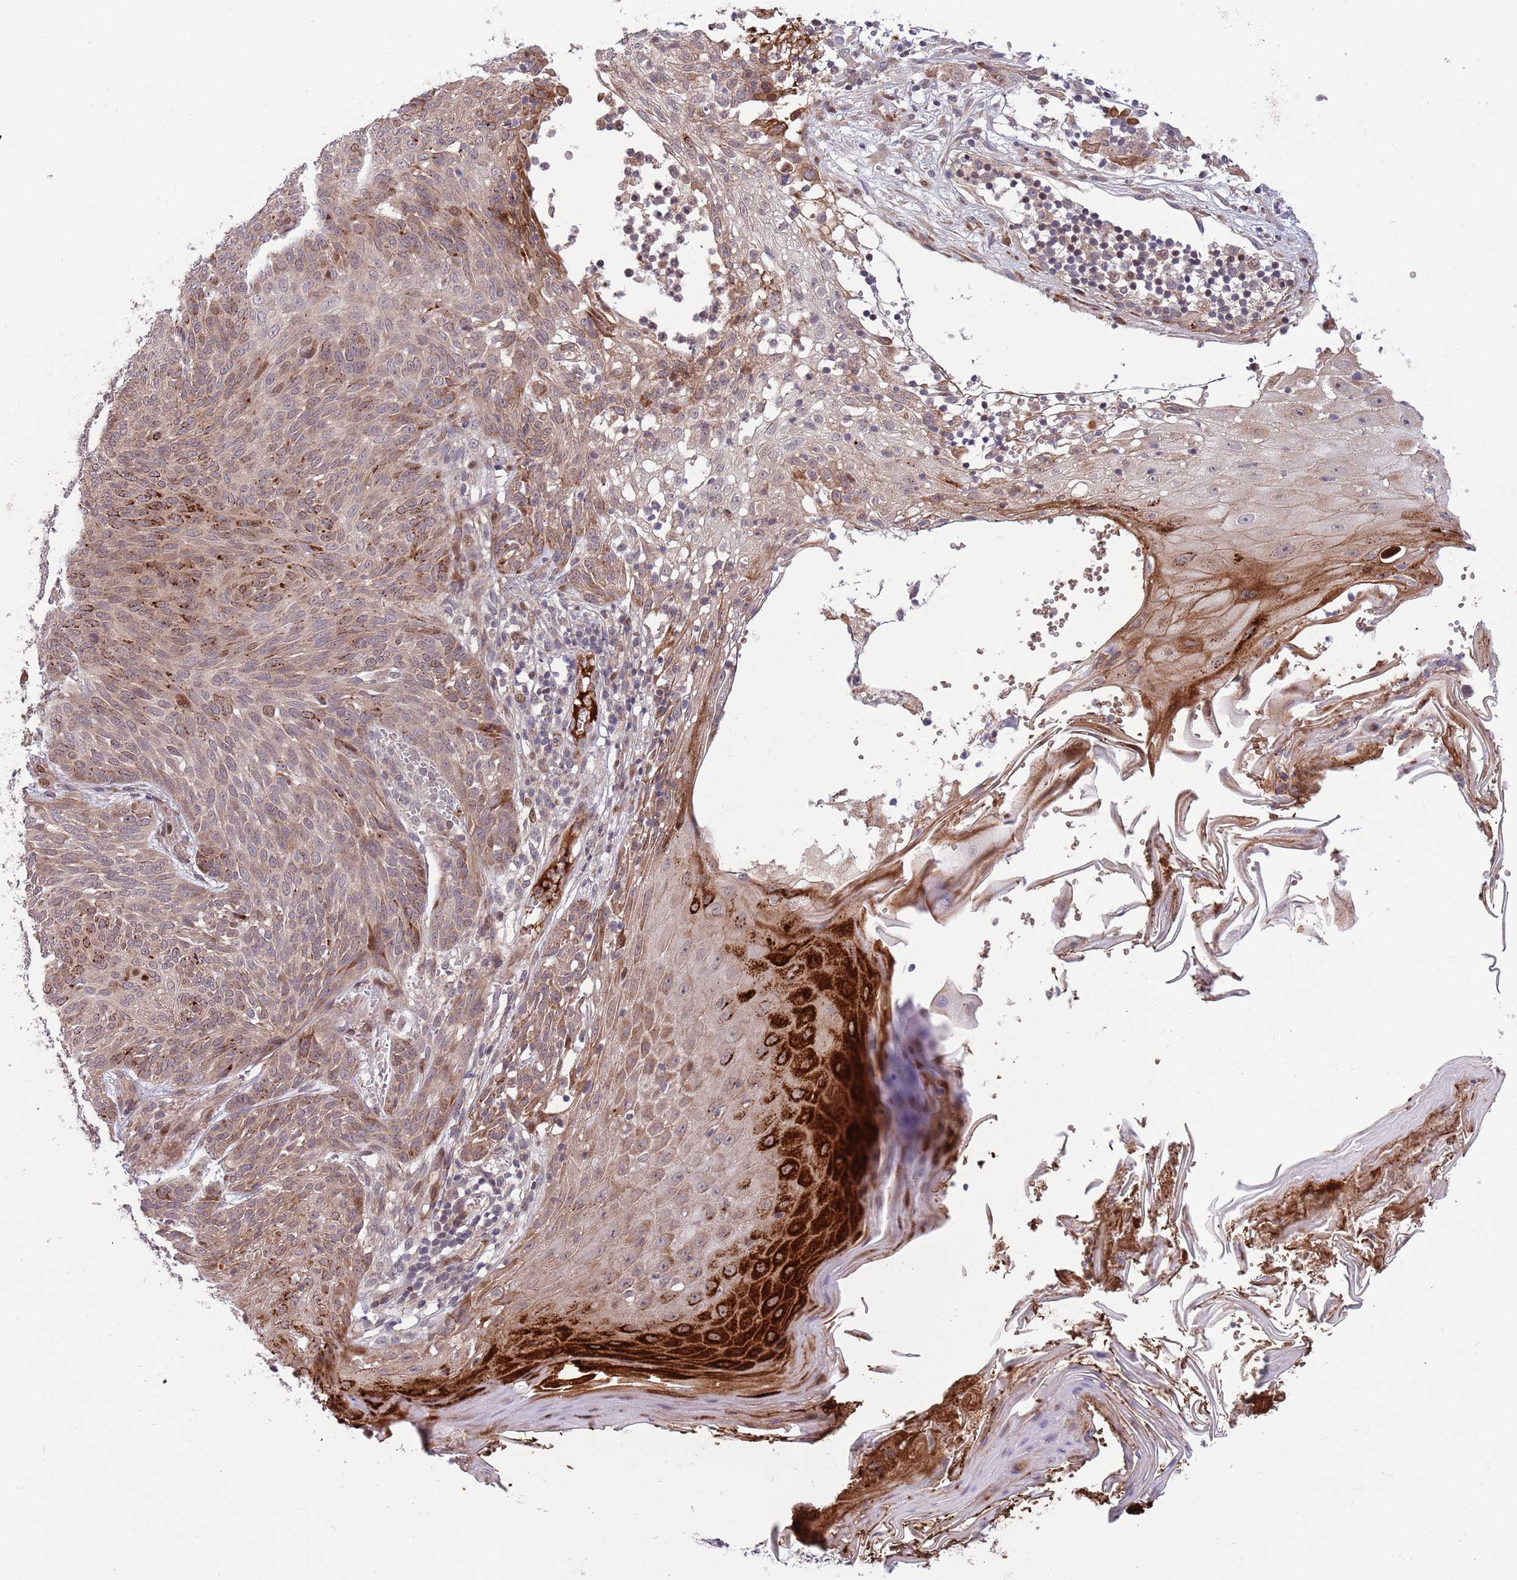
{"staining": {"intensity": "moderate", "quantity": "25%-75%", "location": "cytoplasmic/membranous"}, "tissue": "skin cancer", "cell_type": "Tumor cells", "image_type": "cancer", "snomed": [{"axis": "morphology", "description": "Basal cell carcinoma"}, {"axis": "topography", "description": "Skin"}], "caption": "Moderate cytoplasmic/membranous expression for a protein is present in approximately 25%-75% of tumor cells of basal cell carcinoma (skin) using IHC.", "gene": "NT5DC4", "patient": {"sex": "female", "age": 86}}